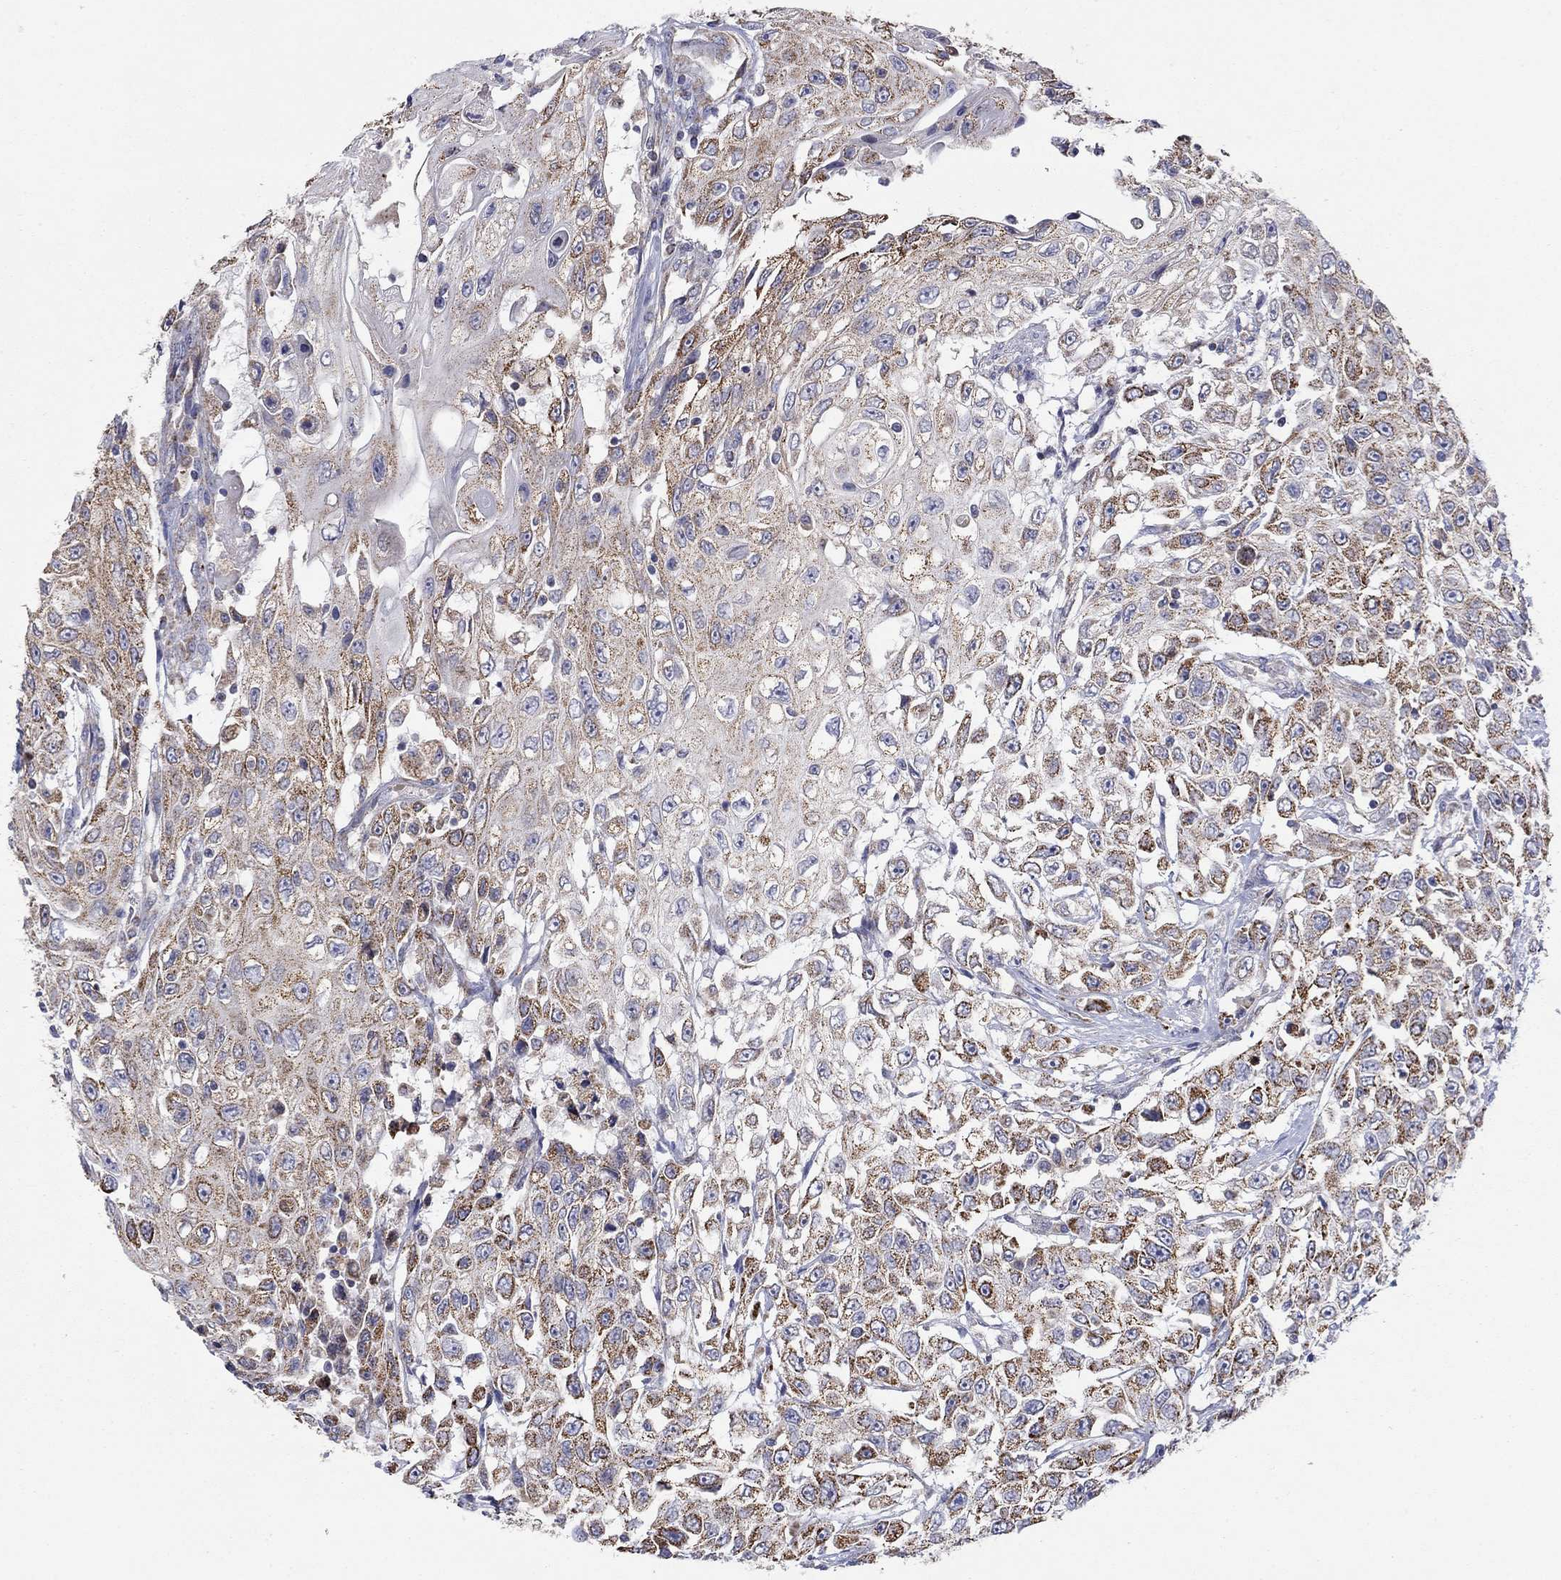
{"staining": {"intensity": "moderate", "quantity": ">75%", "location": "cytoplasmic/membranous"}, "tissue": "urothelial cancer", "cell_type": "Tumor cells", "image_type": "cancer", "snomed": [{"axis": "morphology", "description": "Urothelial carcinoma, High grade"}, {"axis": "topography", "description": "Urinary bladder"}], "caption": "Human urothelial carcinoma (high-grade) stained with a protein marker exhibits moderate staining in tumor cells.", "gene": "HPS5", "patient": {"sex": "female", "age": 56}}